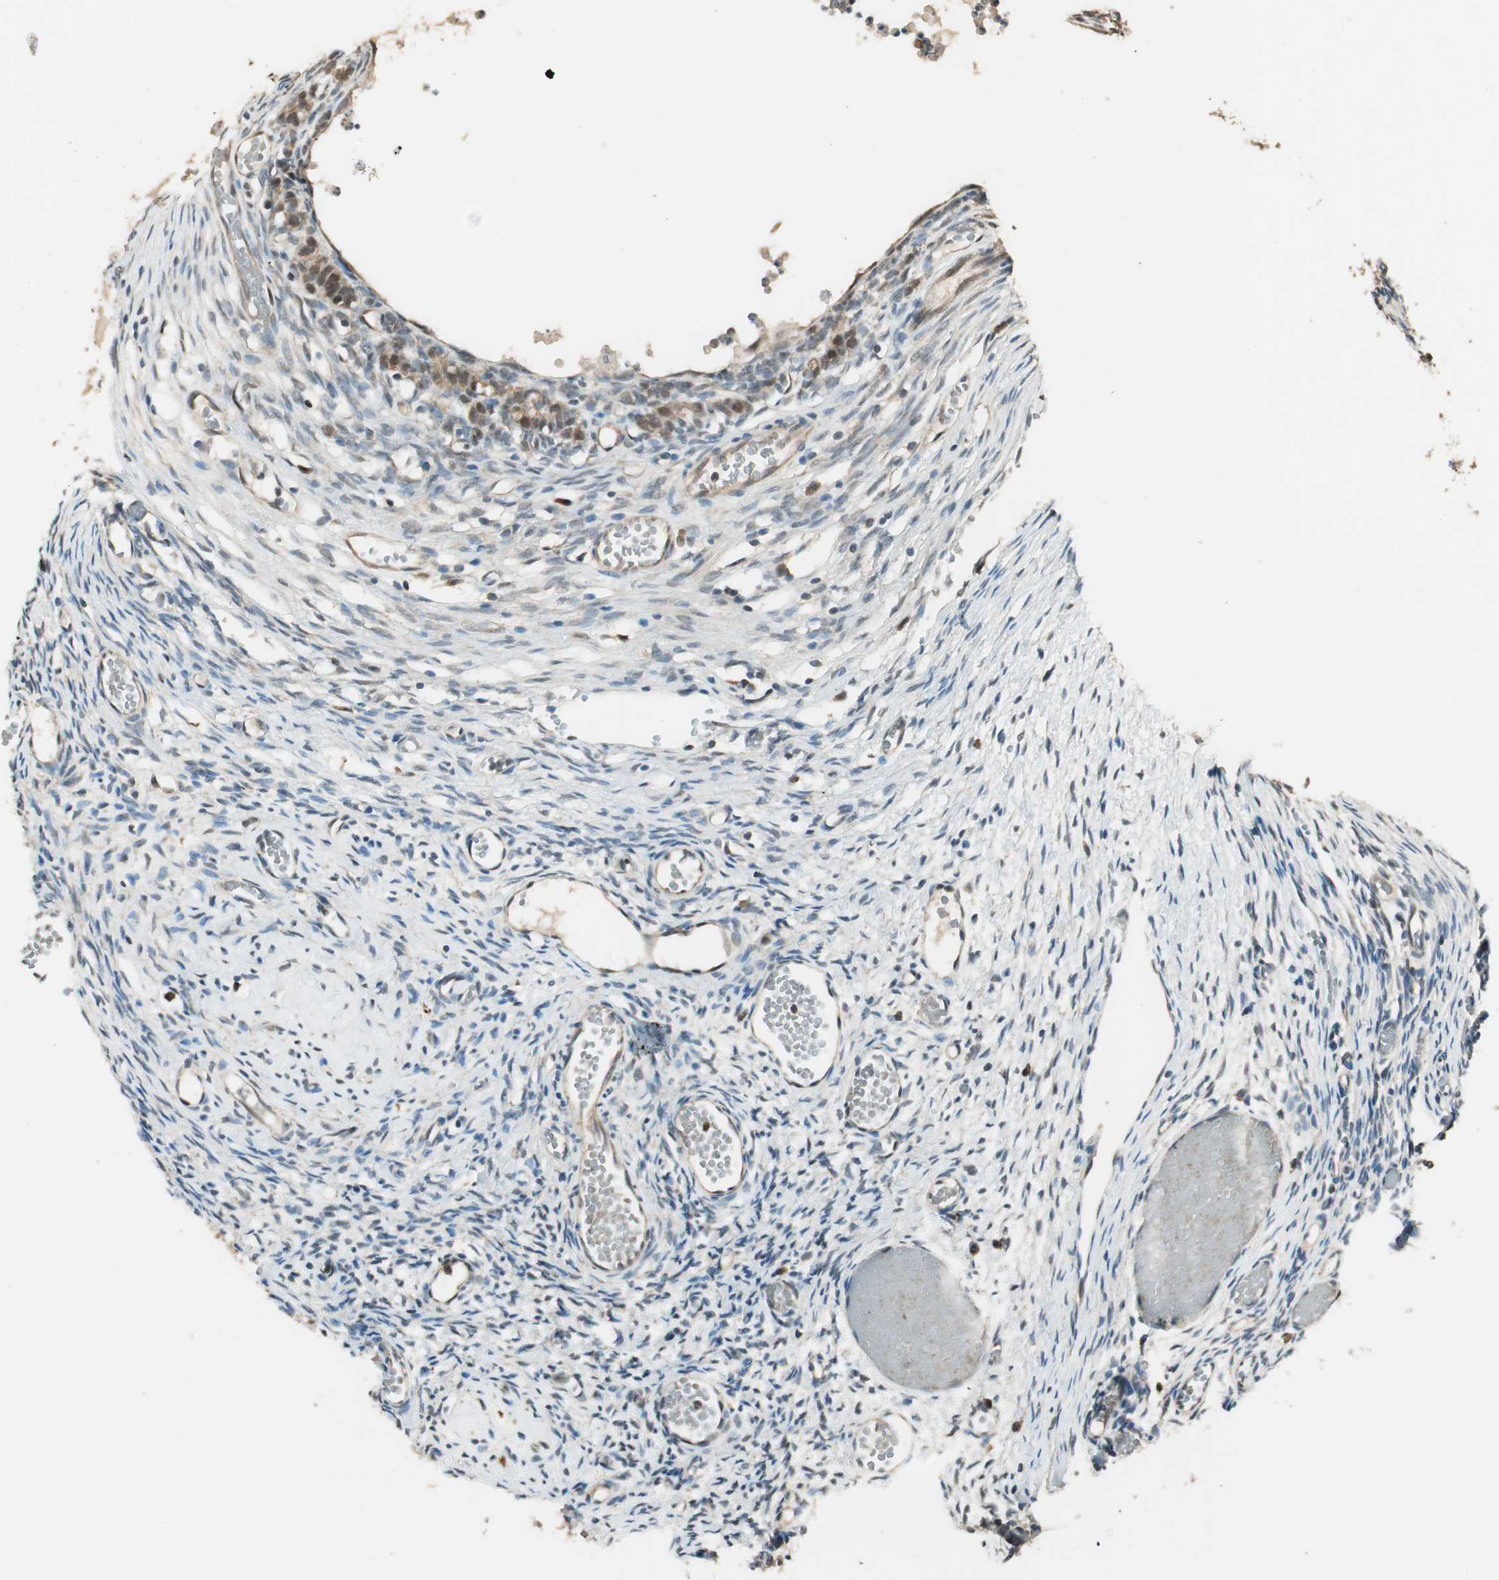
{"staining": {"intensity": "moderate", "quantity": "25%-75%", "location": "cytoplasmic/membranous"}, "tissue": "ovary", "cell_type": "Follicle cells", "image_type": "normal", "snomed": [{"axis": "morphology", "description": "Normal tissue, NOS"}, {"axis": "topography", "description": "Ovary"}], "caption": "Ovary stained for a protein shows moderate cytoplasmic/membranous positivity in follicle cells. (IHC, brightfield microscopy, high magnification).", "gene": "USP5", "patient": {"sex": "female", "age": 35}}